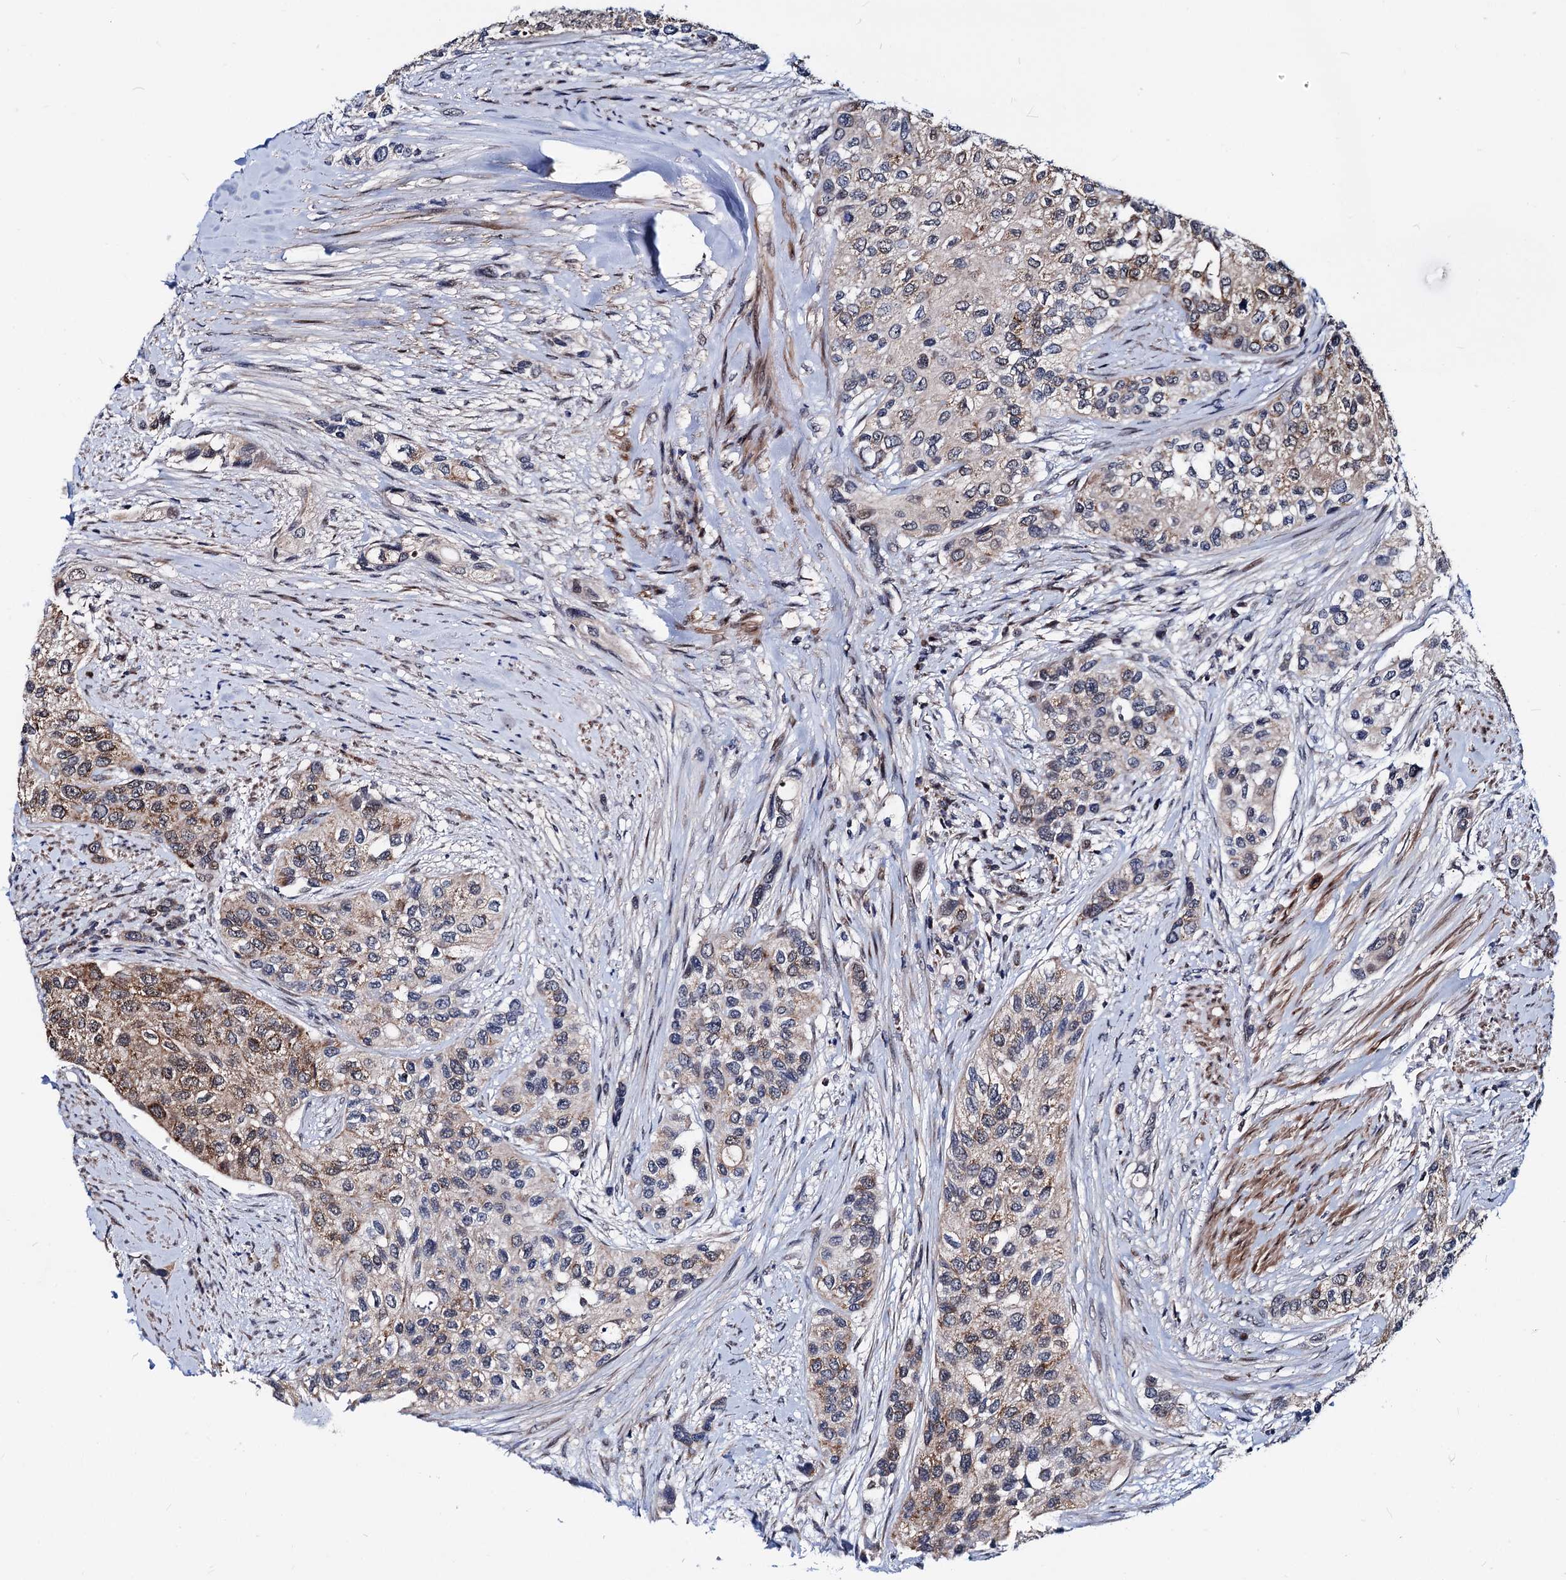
{"staining": {"intensity": "moderate", "quantity": "25%-75%", "location": "cytoplasmic/membranous"}, "tissue": "urothelial cancer", "cell_type": "Tumor cells", "image_type": "cancer", "snomed": [{"axis": "morphology", "description": "Normal tissue, NOS"}, {"axis": "morphology", "description": "Urothelial carcinoma, High grade"}, {"axis": "topography", "description": "Vascular tissue"}, {"axis": "topography", "description": "Urinary bladder"}], "caption": "Immunohistochemistry (IHC) image of neoplastic tissue: urothelial carcinoma (high-grade) stained using immunohistochemistry (IHC) shows medium levels of moderate protein expression localized specifically in the cytoplasmic/membranous of tumor cells, appearing as a cytoplasmic/membranous brown color.", "gene": "COA4", "patient": {"sex": "female", "age": 56}}